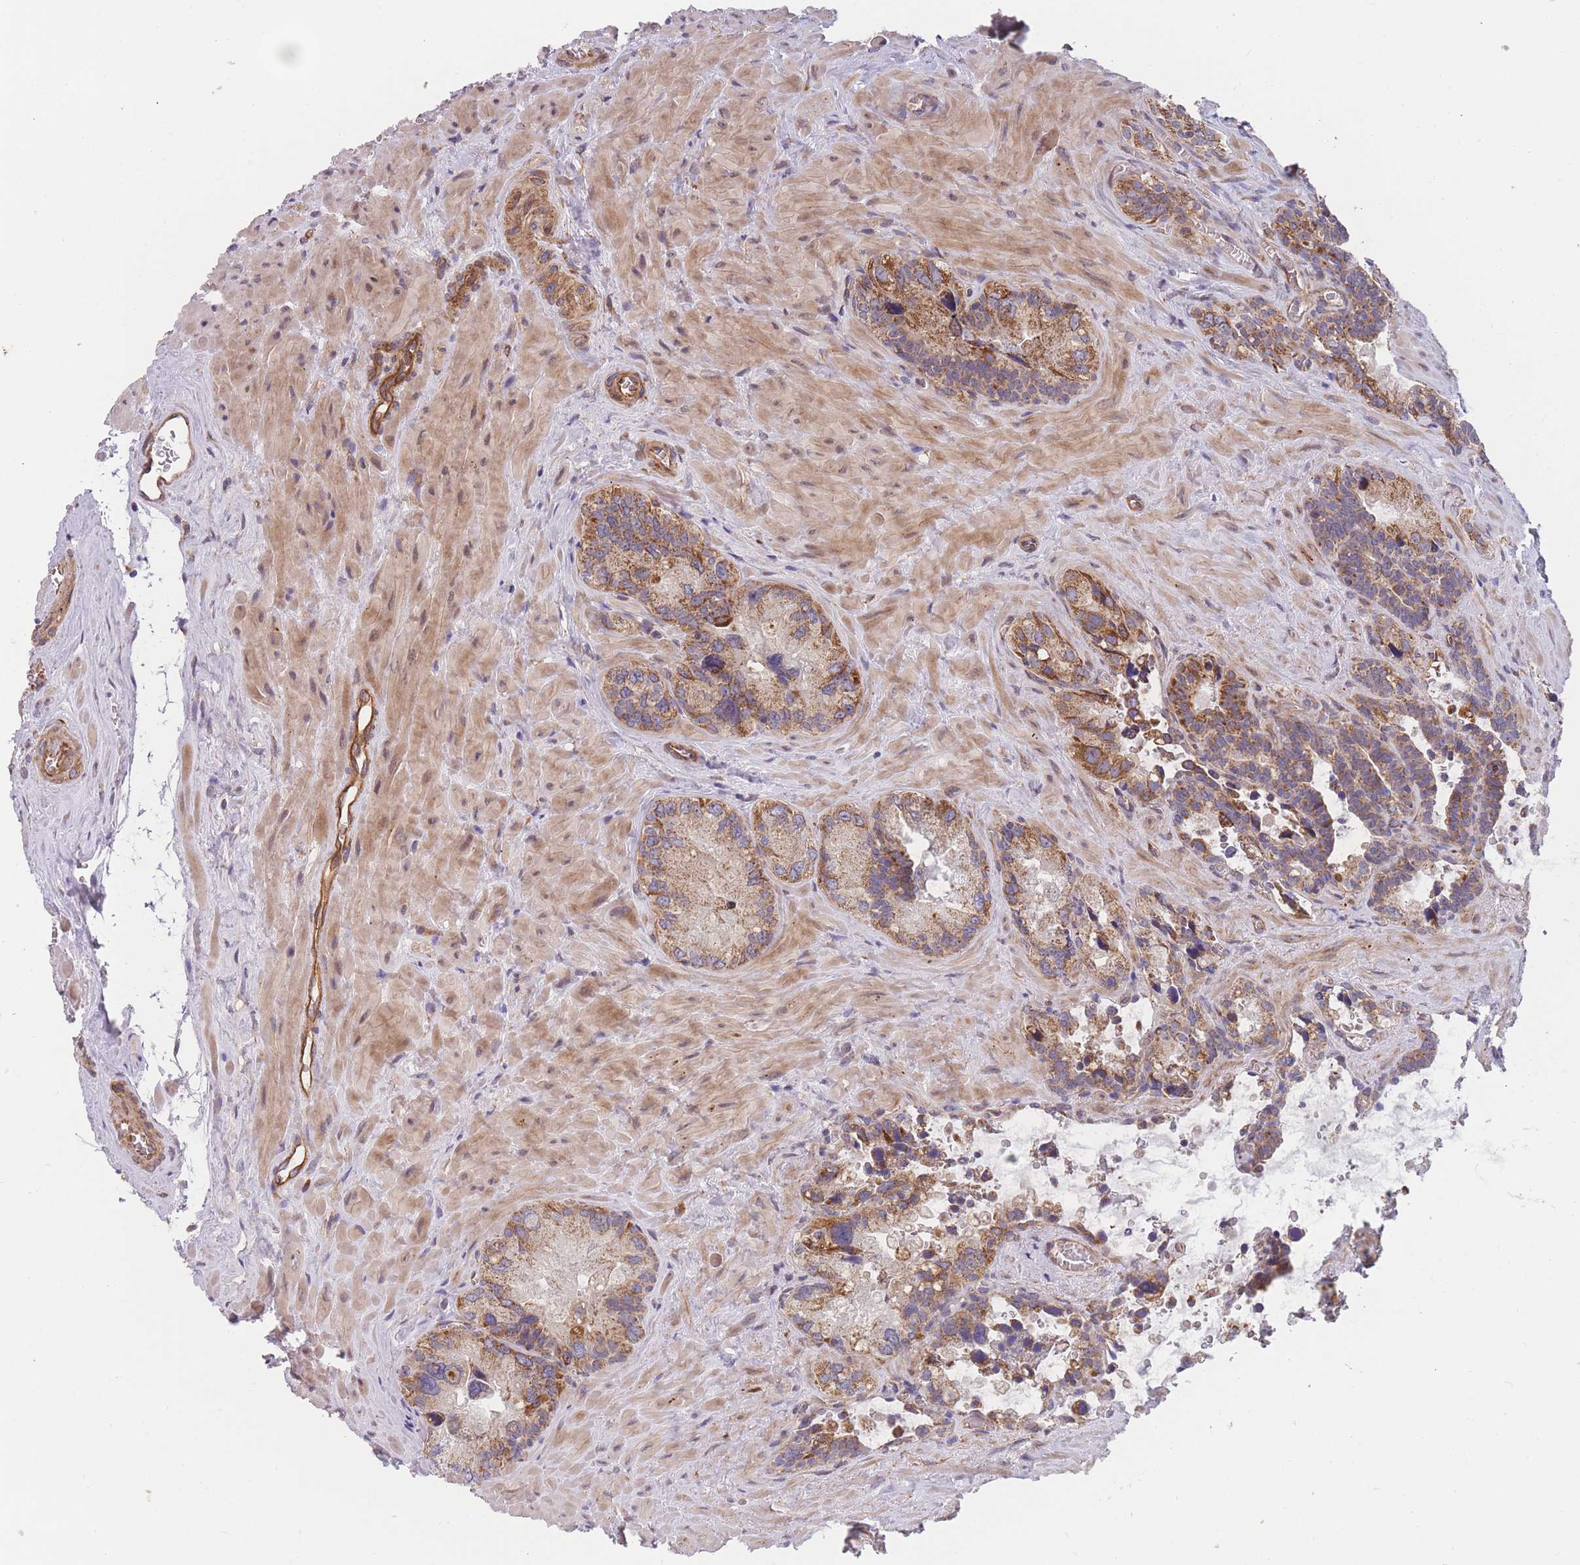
{"staining": {"intensity": "moderate", "quantity": ">75%", "location": "cytoplasmic/membranous"}, "tissue": "seminal vesicle", "cell_type": "Glandular cells", "image_type": "normal", "snomed": [{"axis": "morphology", "description": "Normal tissue, NOS"}, {"axis": "topography", "description": "Seminal veicle"}], "caption": "Glandular cells demonstrate medium levels of moderate cytoplasmic/membranous staining in about >75% of cells in benign seminal vesicle.", "gene": "MTRES1", "patient": {"sex": "male", "age": 68}}